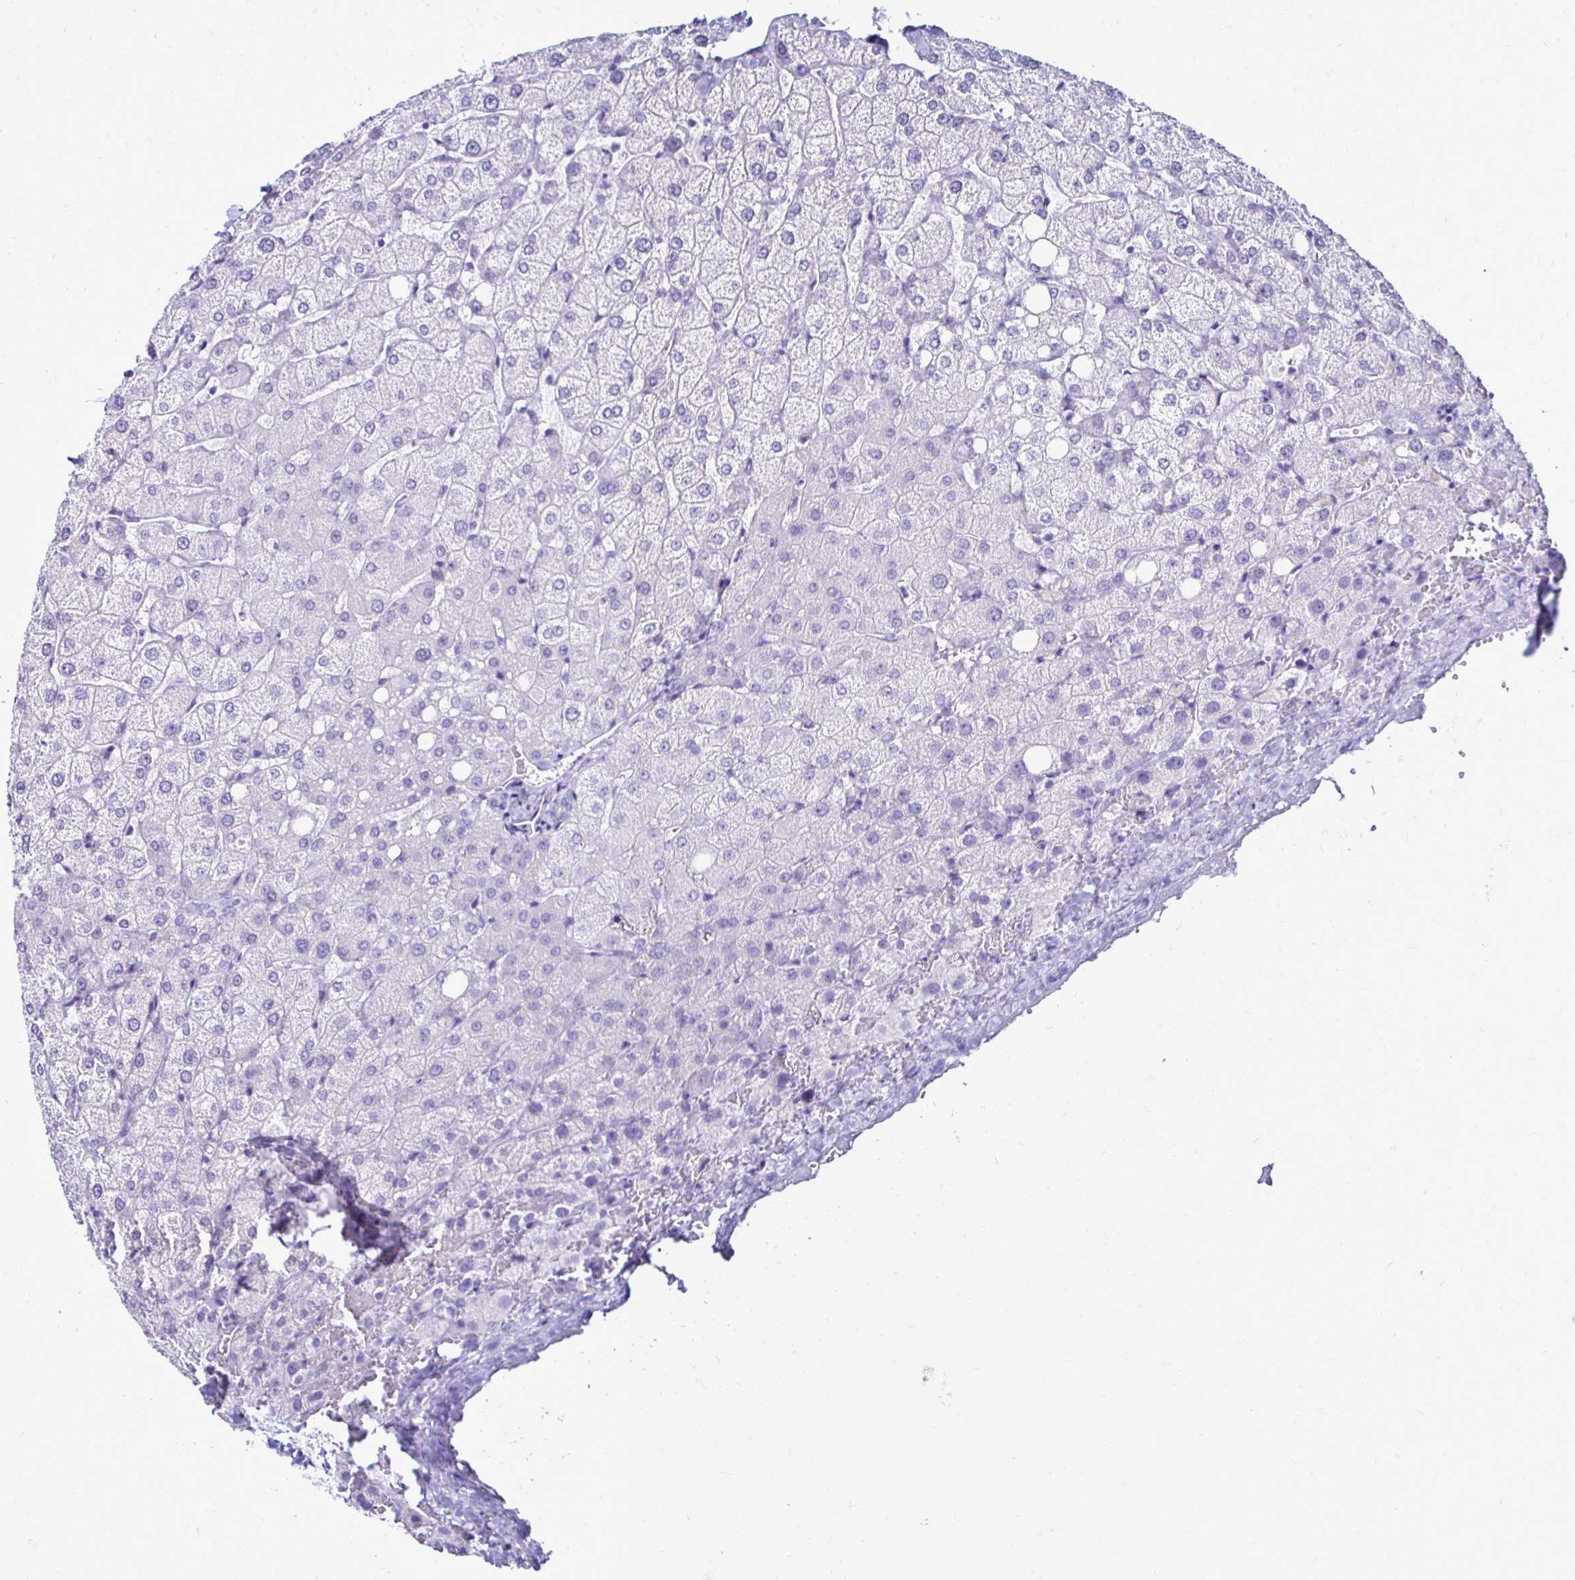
{"staining": {"intensity": "negative", "quantity": "none", "location": "none"}, "tissue": "liver", "cell_type": "Cholangiocytes", "image_type": "normal", "snomed": [{"axis": "morphology", "description": "Normal tissue, NOS"}, {"axis": "topography", "description": "Liver"}], "caption": "A high-resolution image shows immunohistochemistry (IHC) staining of benign liver, which reveals no significant staining in cholangiocytes.", "gene": "CST5", "patient": {"sex": "female", "age": 54}}